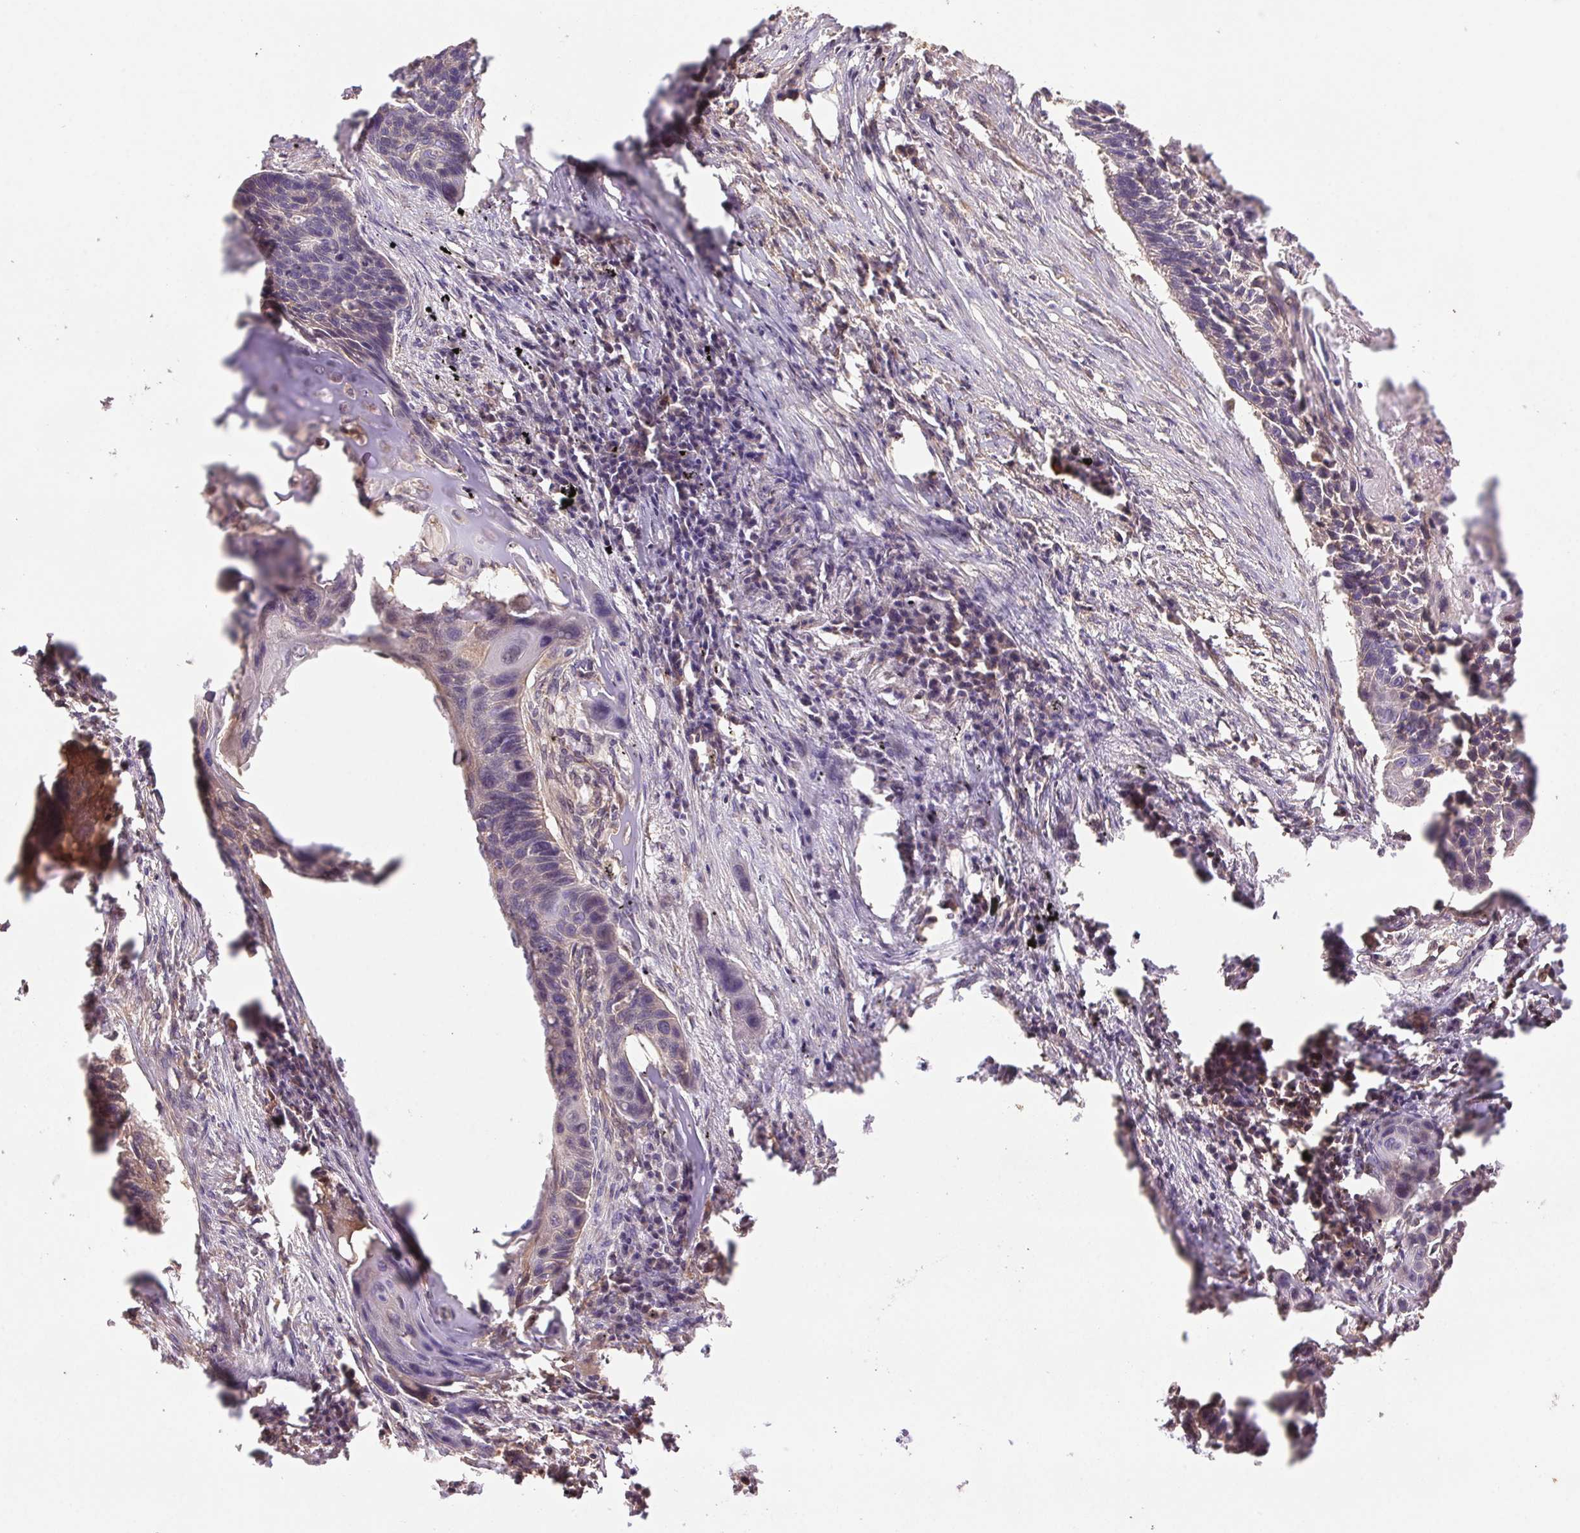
{"staining": {"intensity": "negative", "quantity": "none", "location": "none"}, "tissue": "lung cancer", "cell_type": "Tumor cells", "image_type": "cancer", "snomed": [{"axis": "morphology", "description": "Squamous cell carcinoma, NOS"}, {"axis": "topography", "description": "Lung"}], "caption": "This micrograph is of lung squamous cell carcinoma stained with immunohistochemistry to label a protein in brown with the nuclei are counter-stained blue. There is no staining in tumor cells. Nuclei are stained in blue.", "gene": "TUBA3D", "patient": {"sex": "male", "age": 78}}